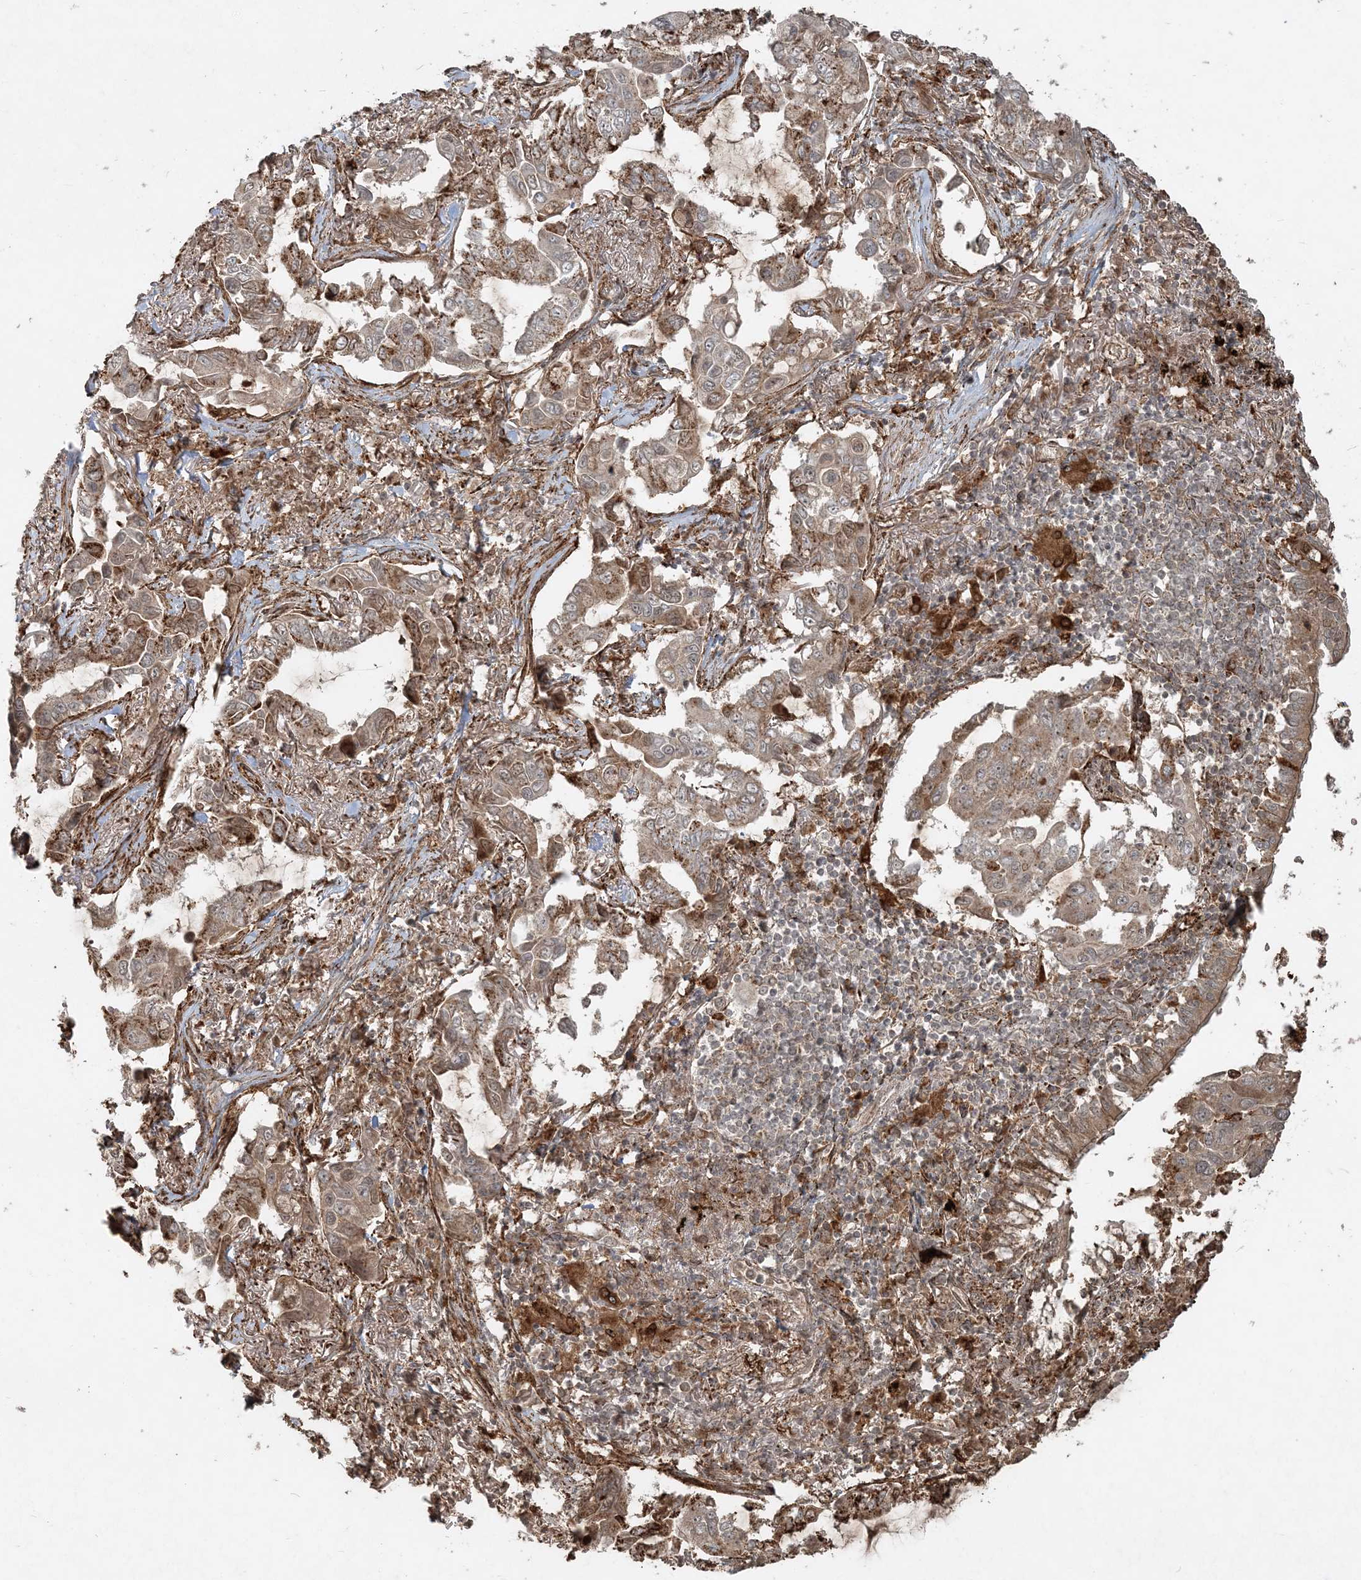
{"staining": {"intensity": "moderate", "quantity": "25%-75%", "location": "cytoplasmic/membranous"}, "tissue": "lung cancer", "cell_type": "Tumor cells", "image_type": "cancer", "snomed": [{"axis": "morphology", "description": "Adenocarcinoma, NOS"}, {"axis": "topography", "description": "Lung"}], "caption": "This is a photomicrograph of immunohistochemistry (IHC) staining of lung adenocarcinoma, which shows moderate staining in the cytoplasmic/membranous of tumor cells.", "gene": "NARS1", "patient": {"sex": "male", "age": 64}}